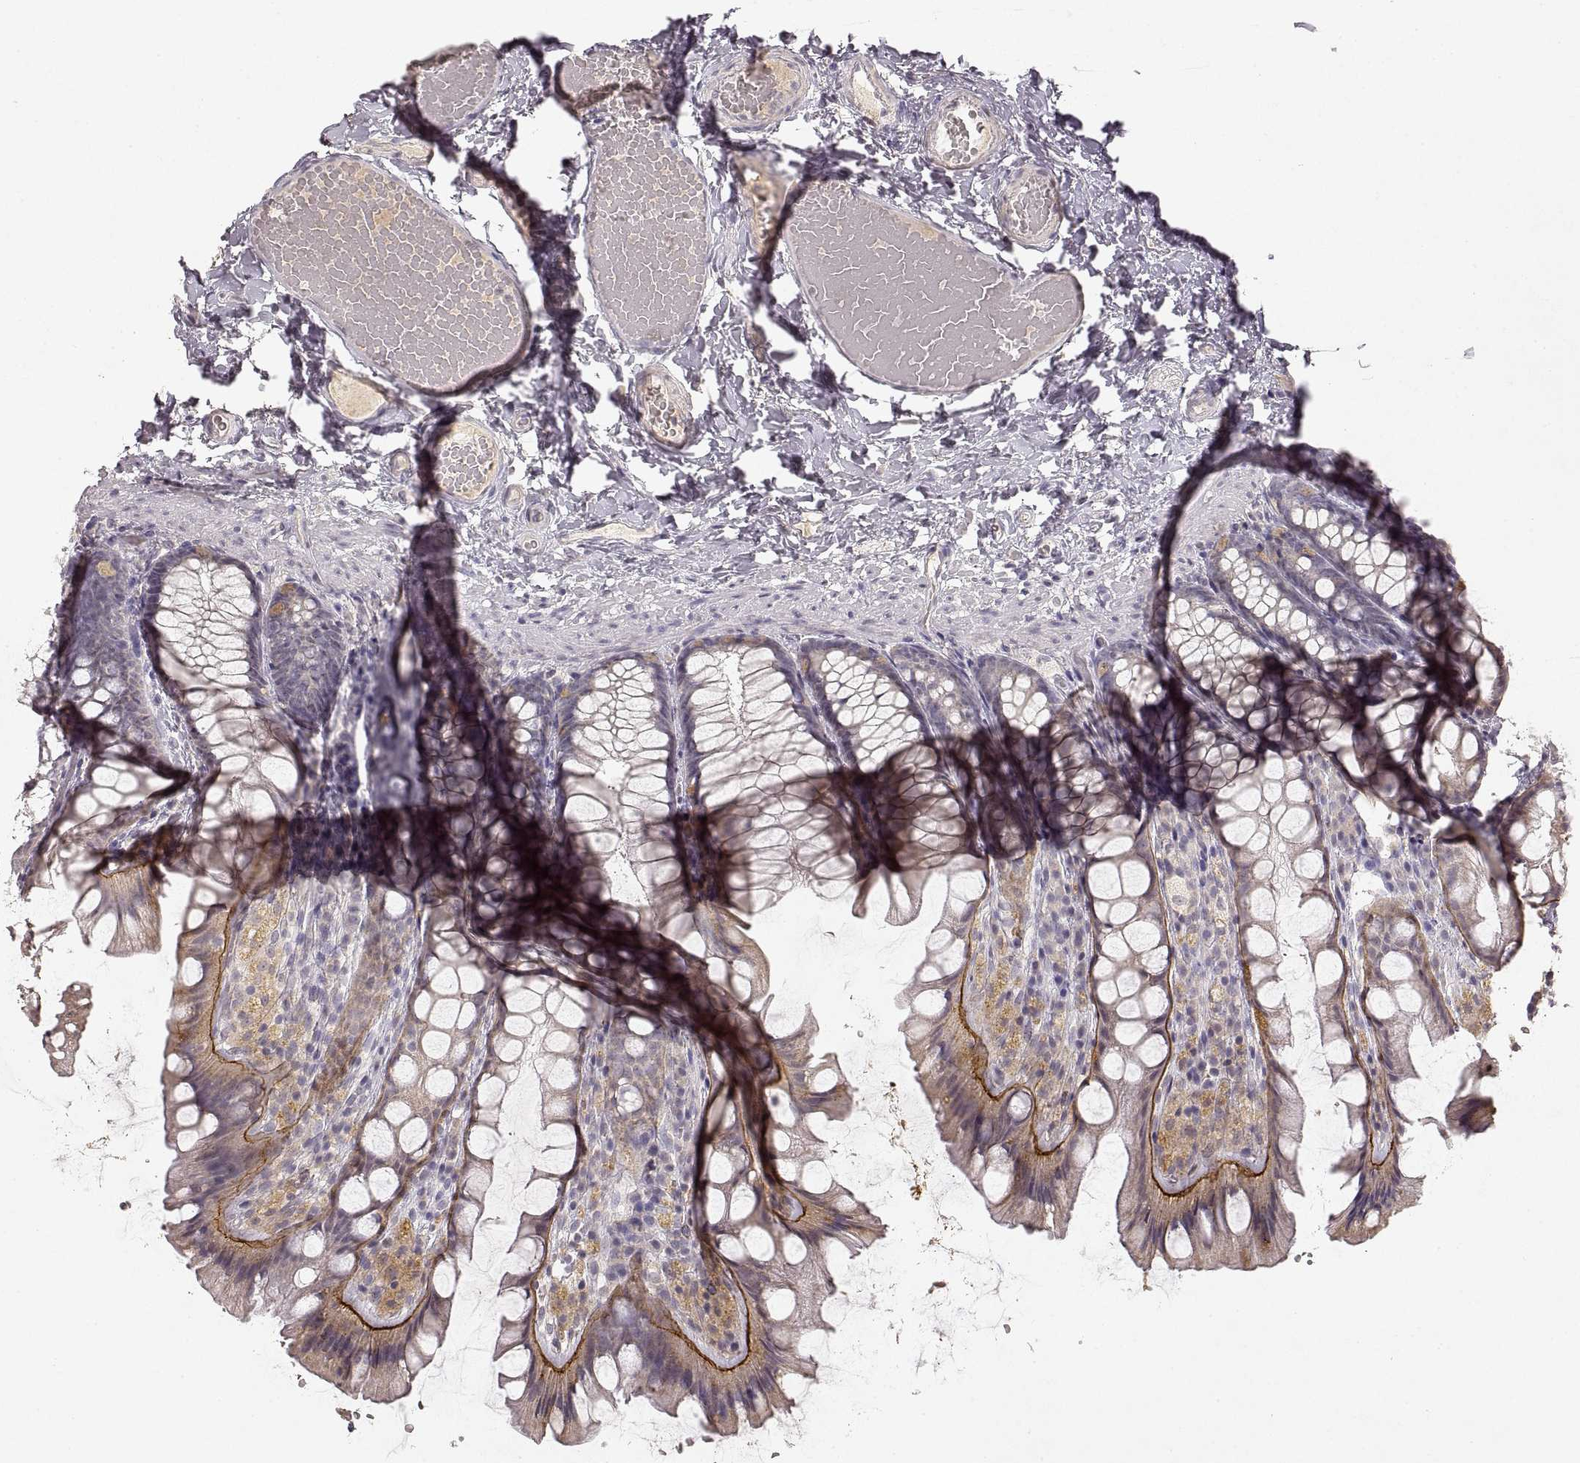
{"staining": {"intensity": "negative", "quantity": "none", "location": "none"}, "tissue": "colon", "cell_type": "Endothelial cells", "image_type": "normal", "snomed": [{"axis": "morphology", "description": "Normal tissue, NOS"}, {"axis": "topography", "description": "Colon"}], "caption": "There is no significant expression in endothelial cells of colon. (DAB (3,3'-diaminobenzidine) immunohistochemistry (IHC) visualized using brightfield microscopy, high magnification).", "gene": "LAMC2", "patient": {"sex": "male", "age": 47}}